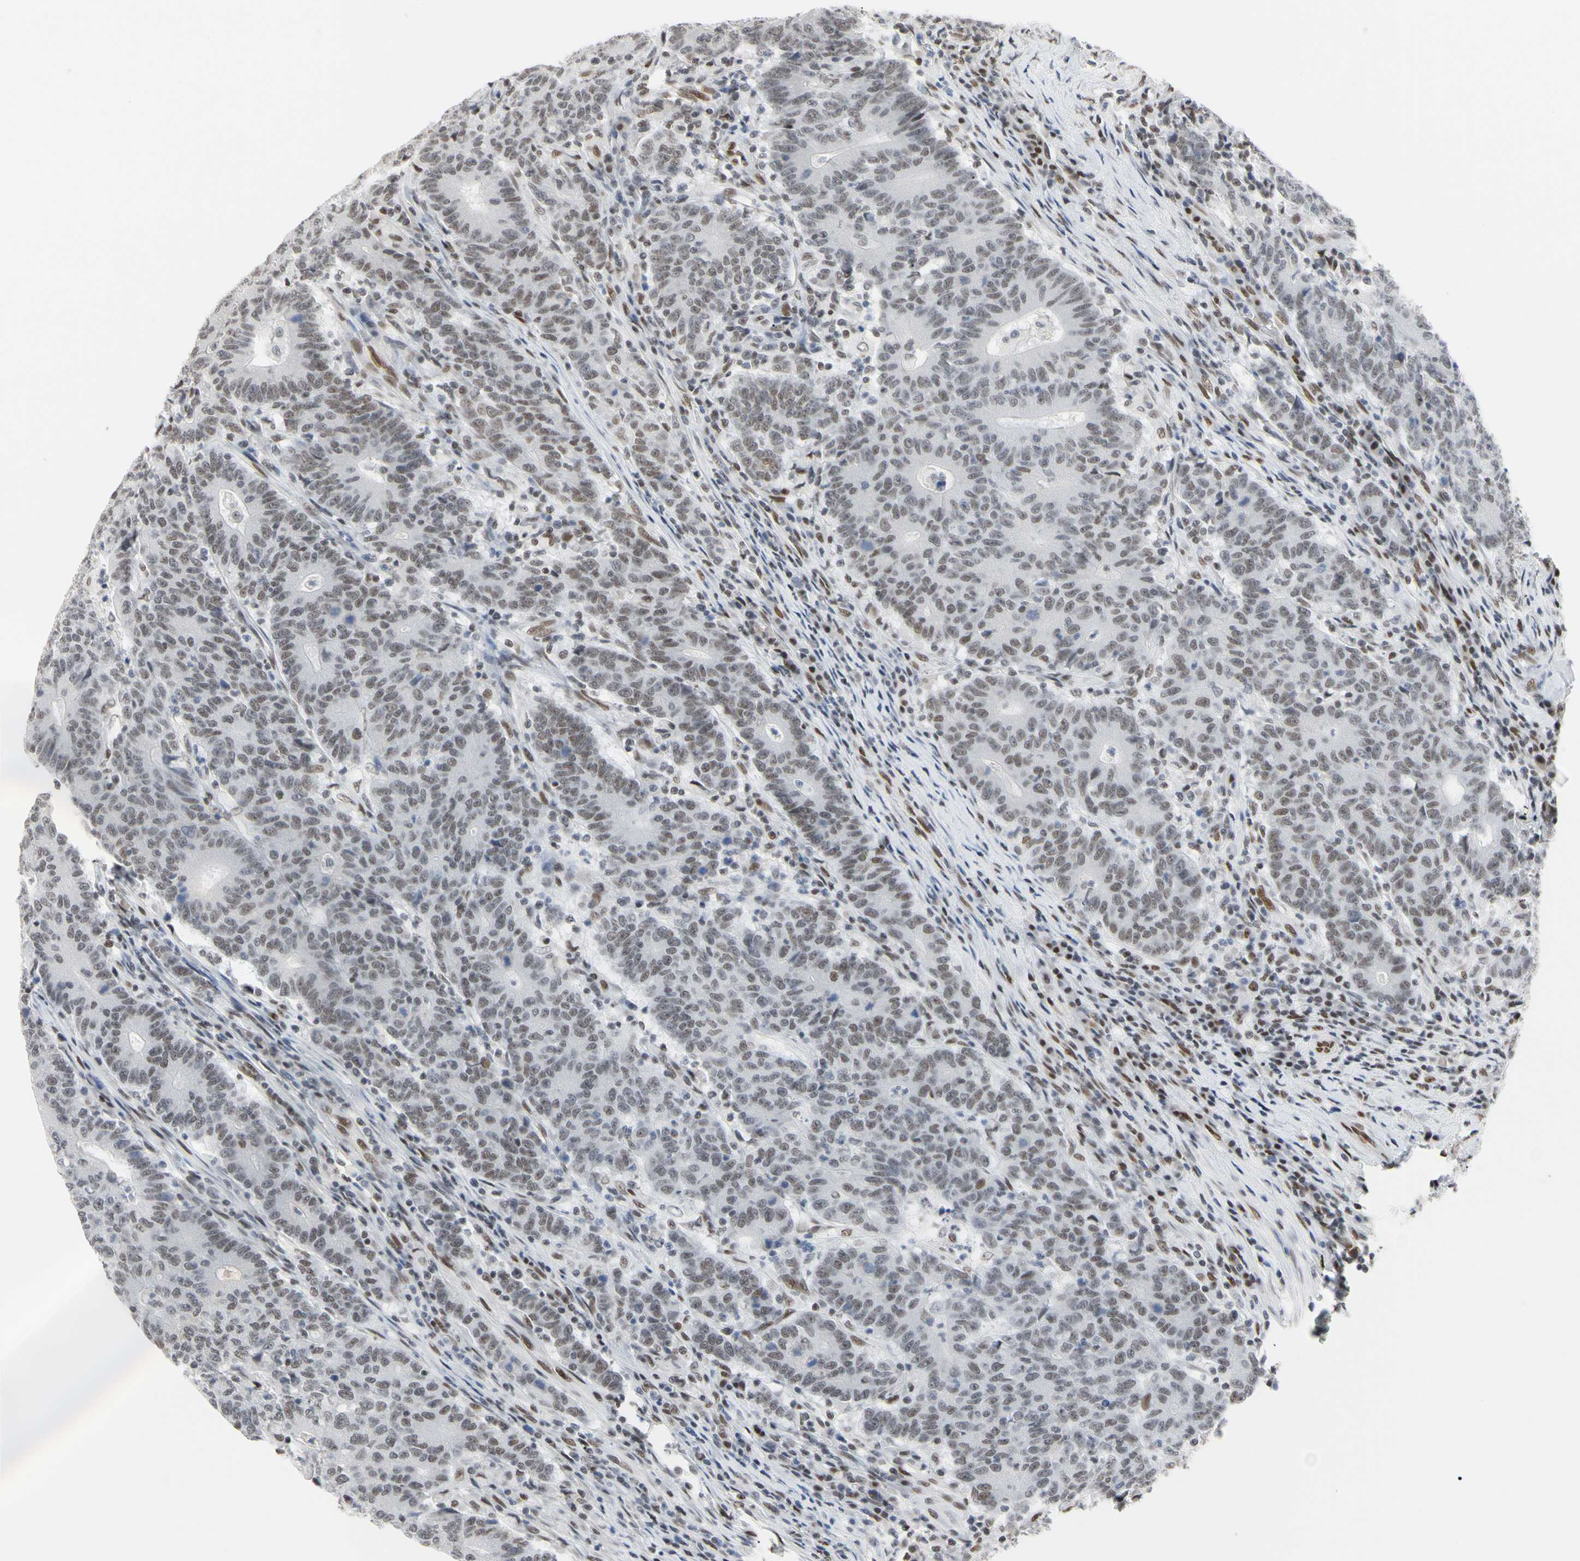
{"staining": {"intensity": "weak", "quantity": "25%-75%", "location": "nuclear"}, "tissue": "colorectal cancer", "cell_type": "Tumor cells", "image_type": "cancer", "snomed": [{"axis": "morphology", "description": "Normal tissue, NOS"}, {"axis": "morphology", "description": "Adenocarcinoma, NOS"}, {"axis": "topography", "description": "Colon"}], "caption": "Protein staining of colorectal adenocarcinoma tissue displays weak nuclear staining in approximately 25%-75% of tumor cells.", "gene": "FAM98B", "patient": {"sex": "female", "age": 75}}